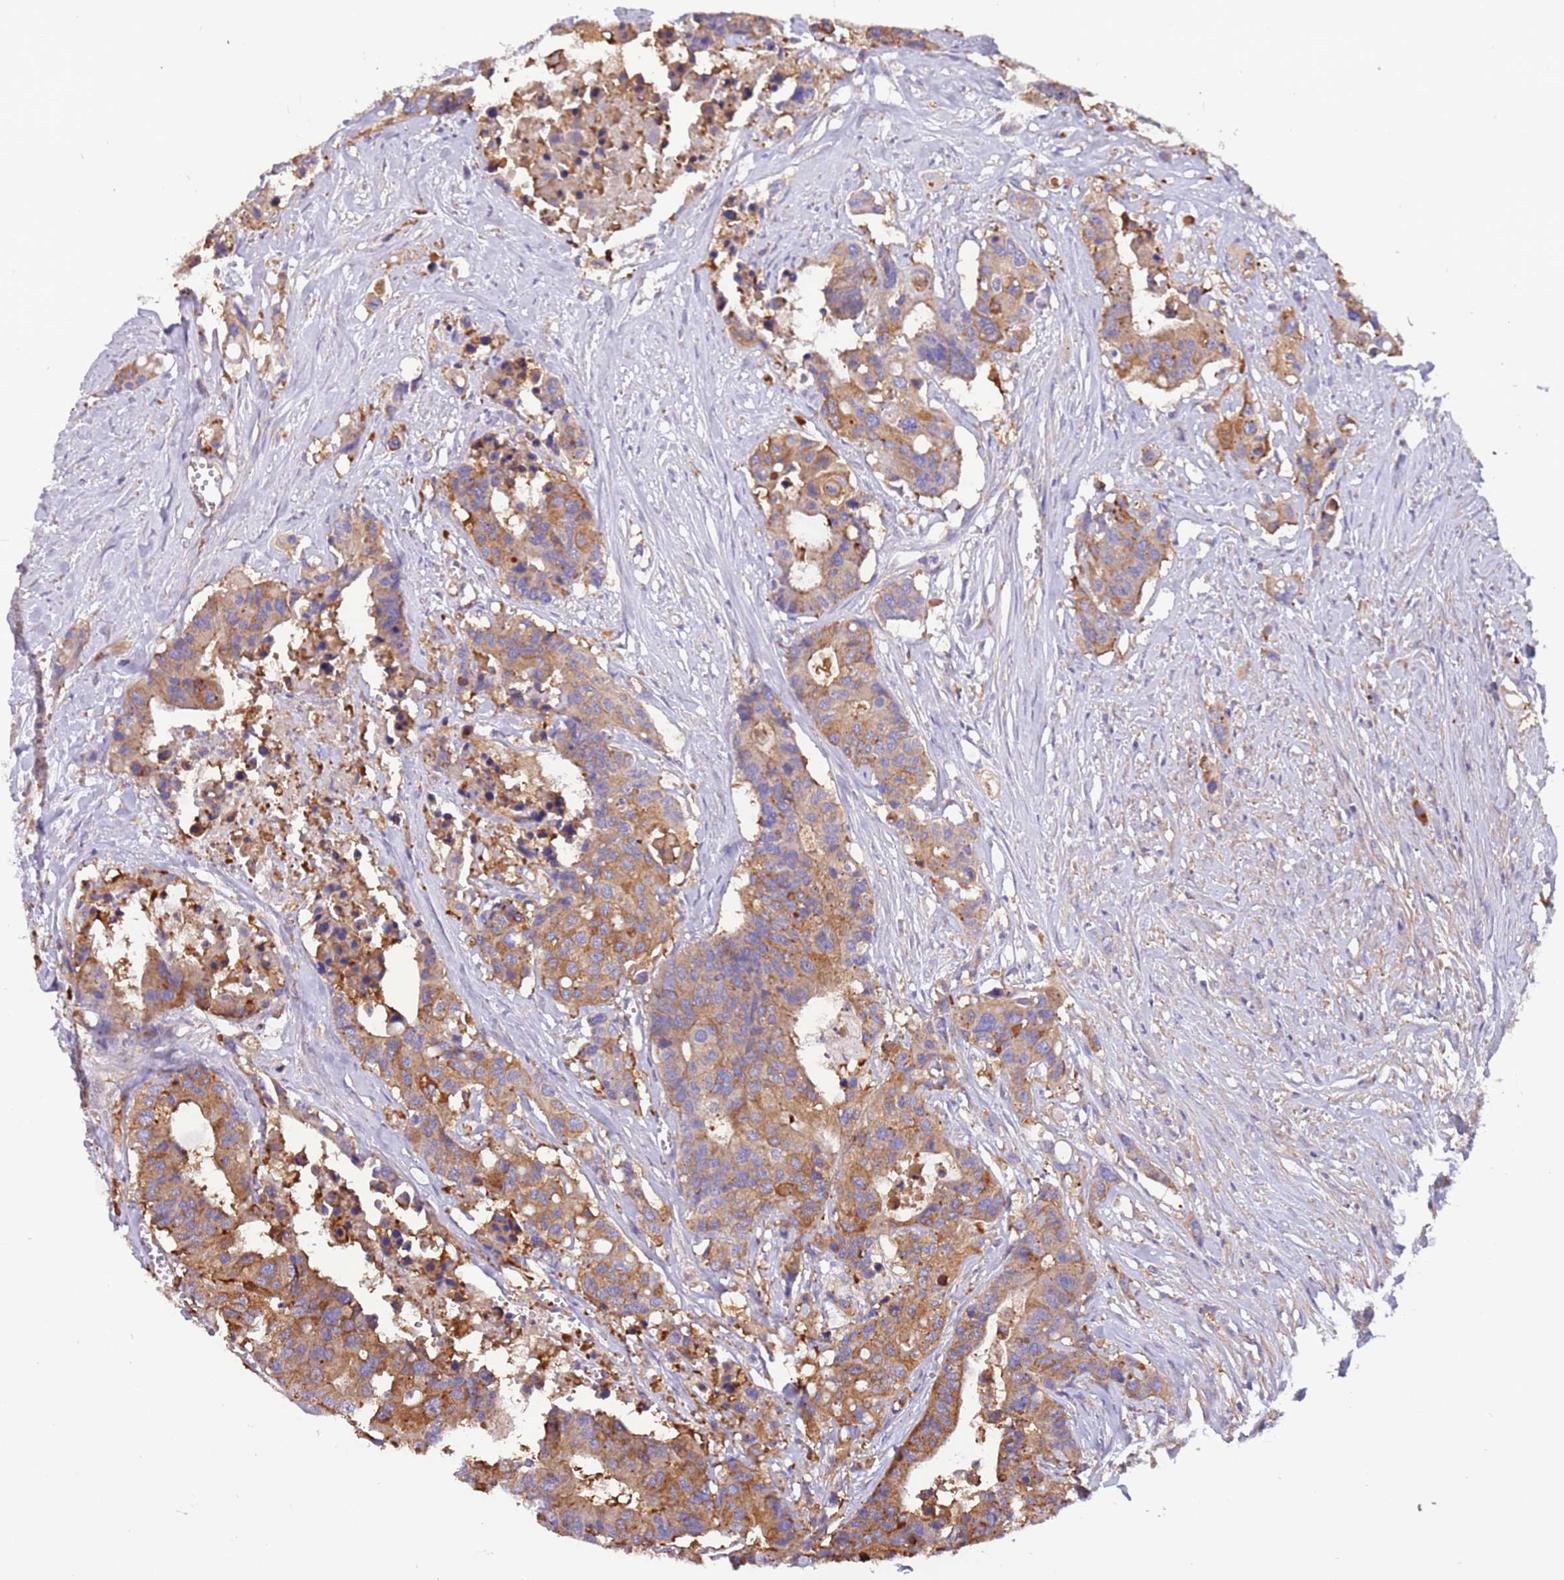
{"staining": {"intensity": "moderate", "quantity": ">75%", "location": "cytoplasmic/membranous"}, "tissue": "colorectal cancer", "cell_type": "Tumor cells", "image_type": "cancer", "snomed": [{"axis": "morphology", "description": "Adenocarcinoma, NOS"}, {"axis": "topography", "description": "Colon"}], "caption": "IHC photomicrograph of neoplastic tissue: human adenocarcinoma (colorectal) stained using immunohistochemistry (IHC) reveals medium levels of moderate protein expression localized specifically in the cytoplasmic/membranous of tumor cells, appearing as a cytoplasmic/membranous brown color.", "gene": "NAALADL1", "patient": {"sex": "male", "age": 77}}